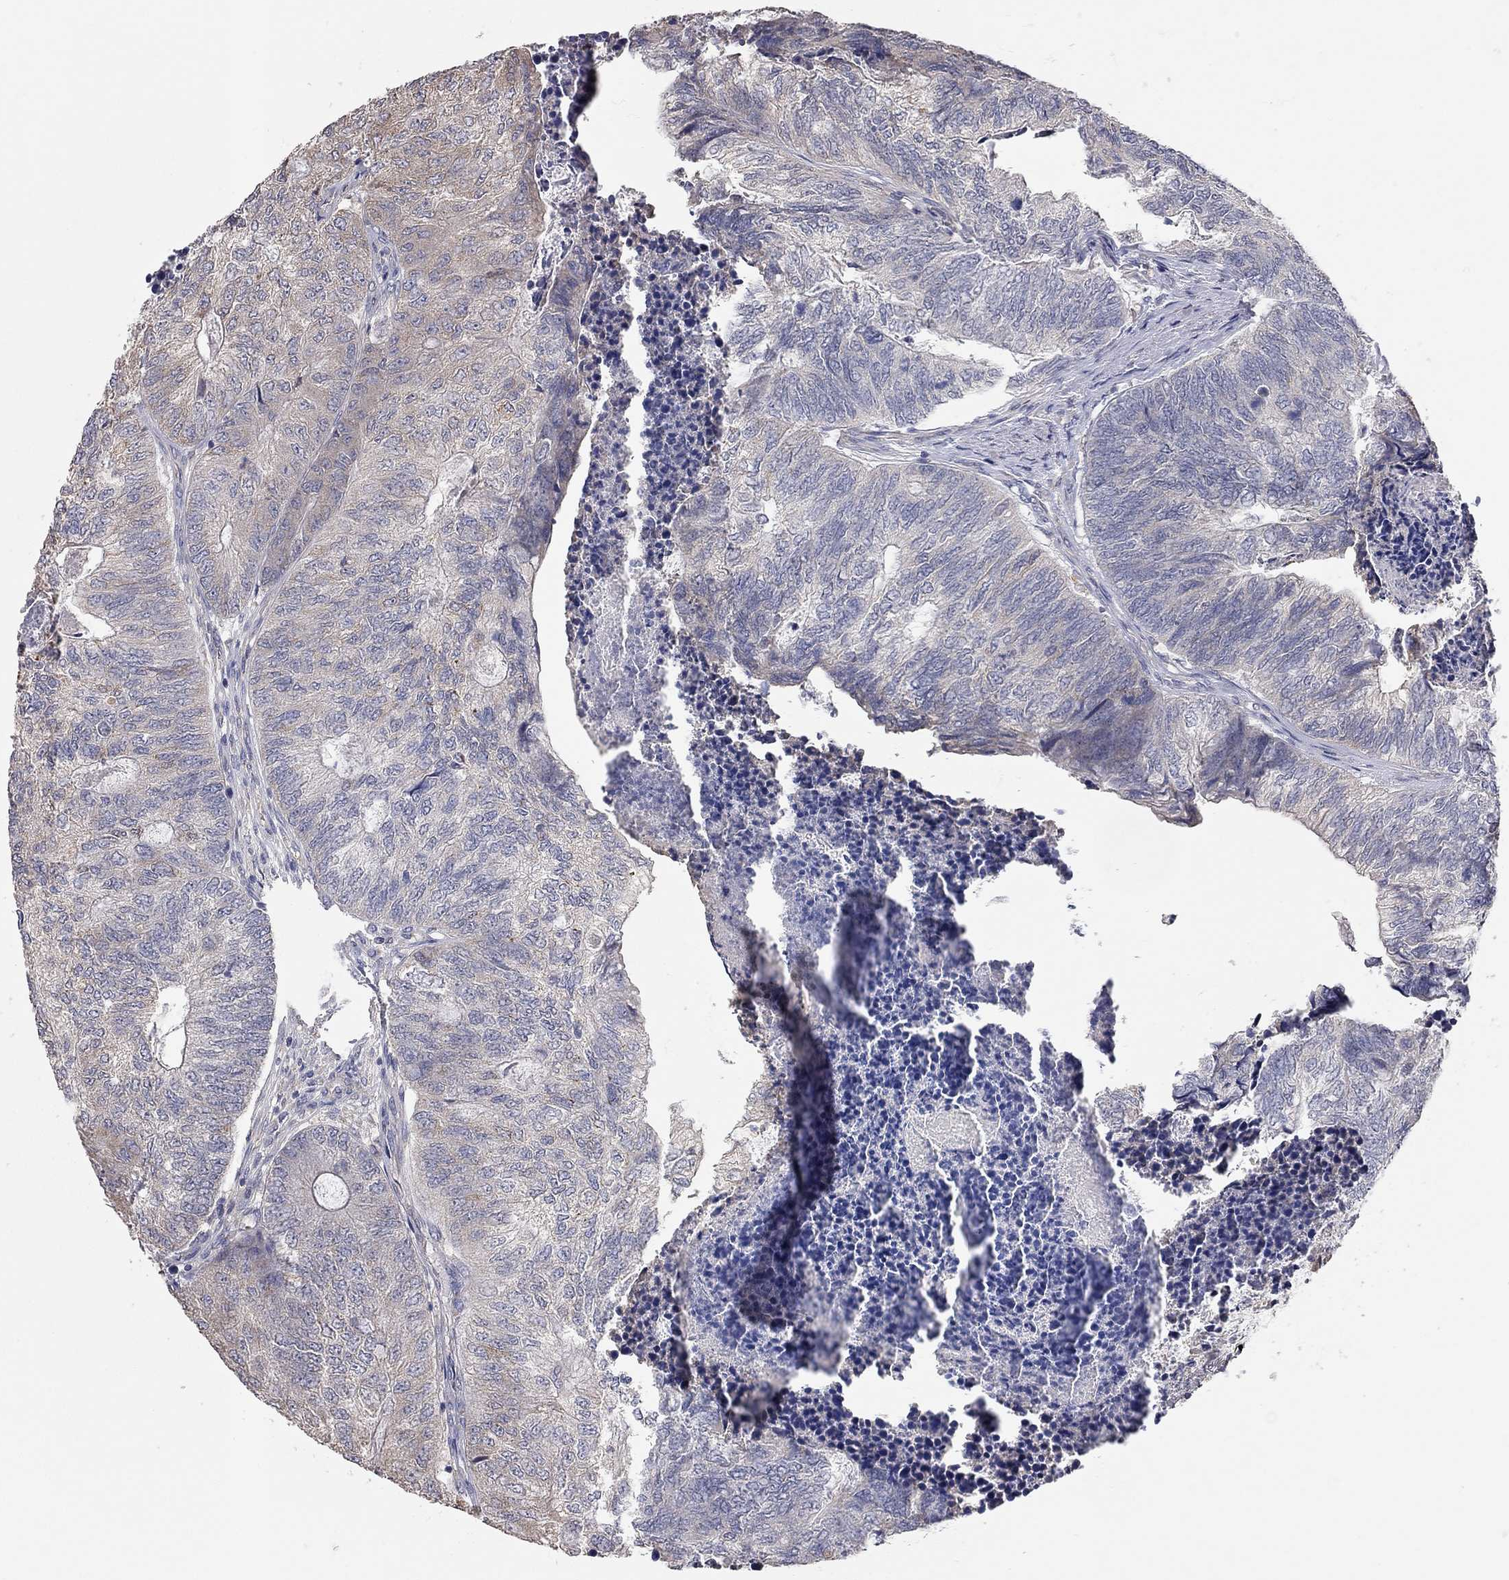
{"staining": {"intensity": "negative", "quantity": "none", "location": "none"}, "tissue": "colorectal cancer", "cell_type": "Tumor cells", "image_type": "cancer", "snomed": [{"axis": "morphology", "description": "Adenocarcinoma, NOS"}, {"axis": "topography", "description": "Colon"}], "caption": "Histopathology image shows no protein expression in tumor cells of colorectal cancer (adenocarcinoma) tissue.", "gene": "XAGE2", "patient": {"sex": "female", "age": 67}}